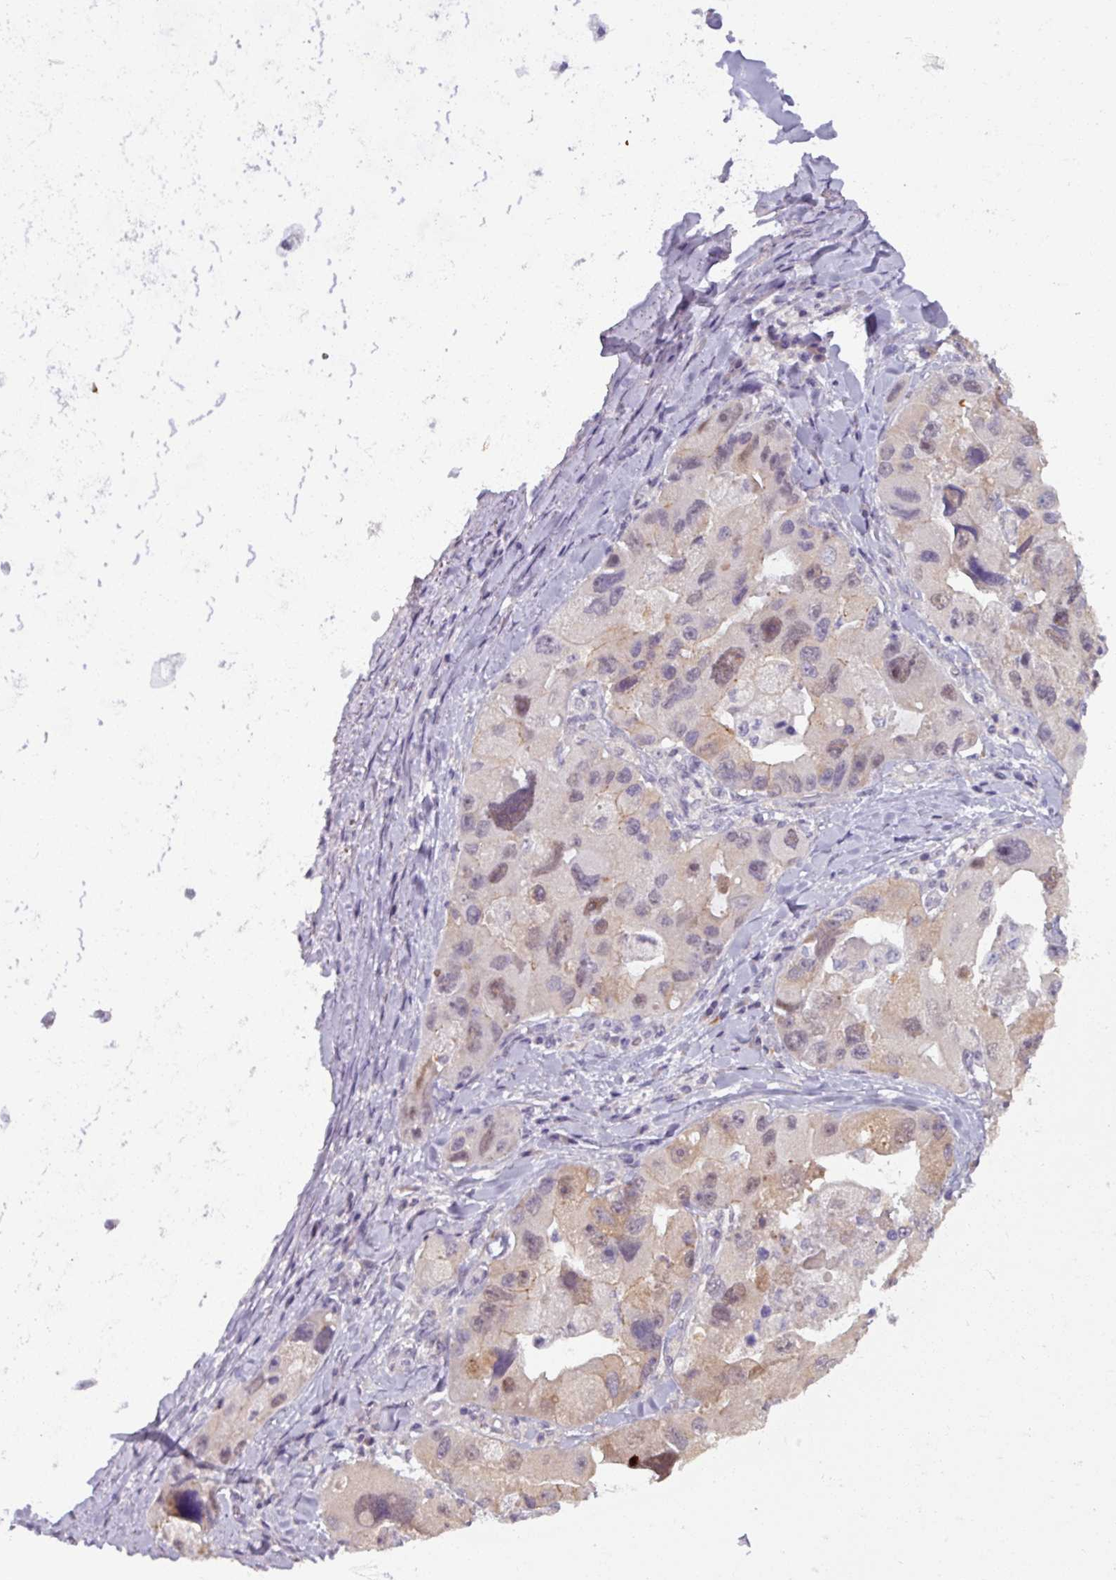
{"staining": {"intensity": "weak", "quantity": "25%-75%", "location": "nuclear"}, "tissue": "lung cancer", "cell_type": "Tumor cells", "image_type": "cancer", "snomed": [{"axis": "morphology", "description": "Adenocarcinoma, NOS"}, {"axis": "topography", "description": "Lung"}], "caption": "About 25%-75% of tumor cells in human adenocarcinoma (lung) reveal weak nuclear protein staining as visualized by brown immunohistochemical staining.", "gene": "PNMA6A", "patient": {"sex": "female", "age": 54}}